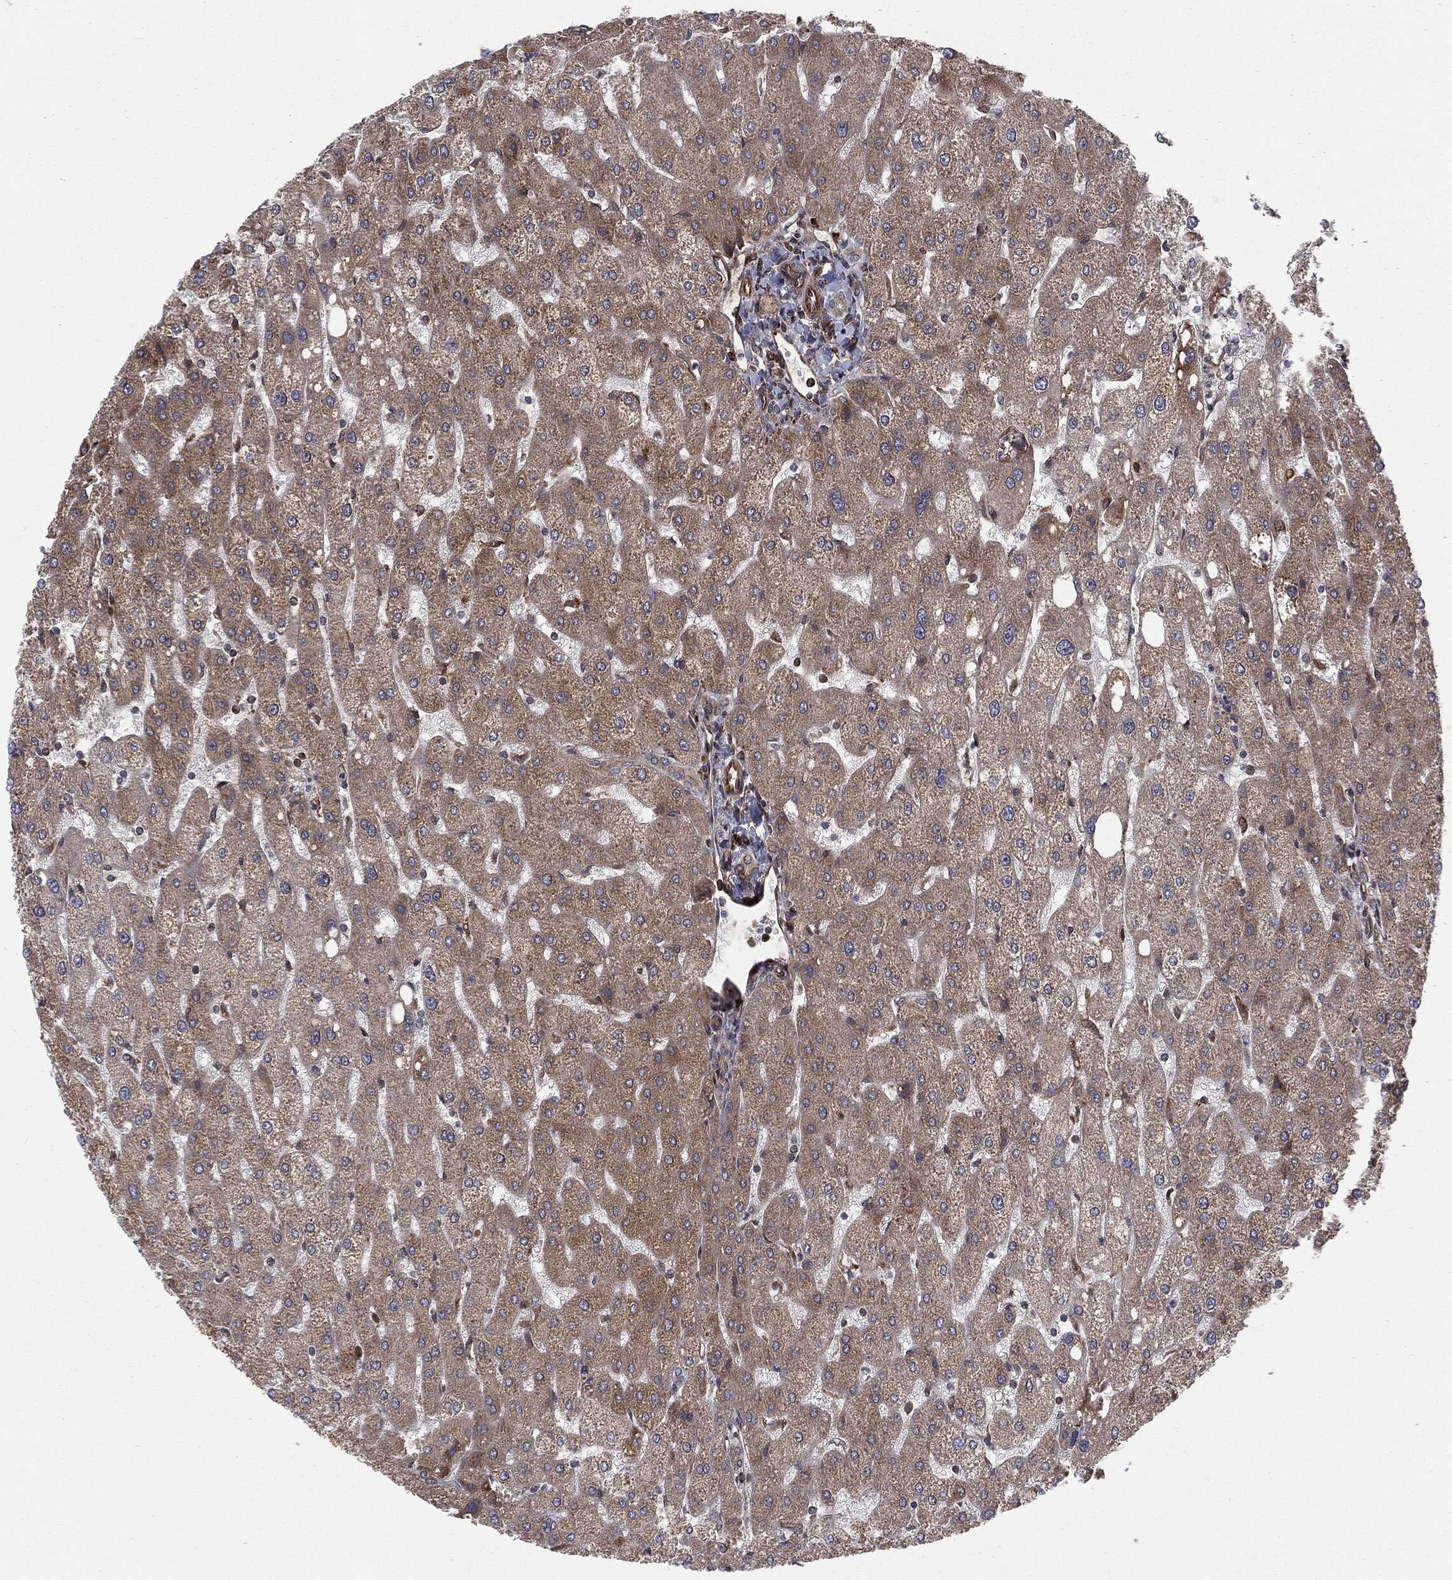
{"staining": {"intensity": "moderate", "quantity": "25%-75%", "location": "cytoplasmic/membranous"}, "tissue": "liver", "cell_type": "Cholangiocytes", "image_type": "normal", "snomed": [{"axis": "morphology", "description": "Normal tissue, NOS"}, {"axis": "topography", "description": "Liver"}], "caption": "This micrograph displays IHC staining of normal liver, with medium moderate cytoplasmic/membranous expression in about 25%-75% of cholangiocytes.", "gene": "CYLD", "patient": {"sex": "male", "age": 67}}